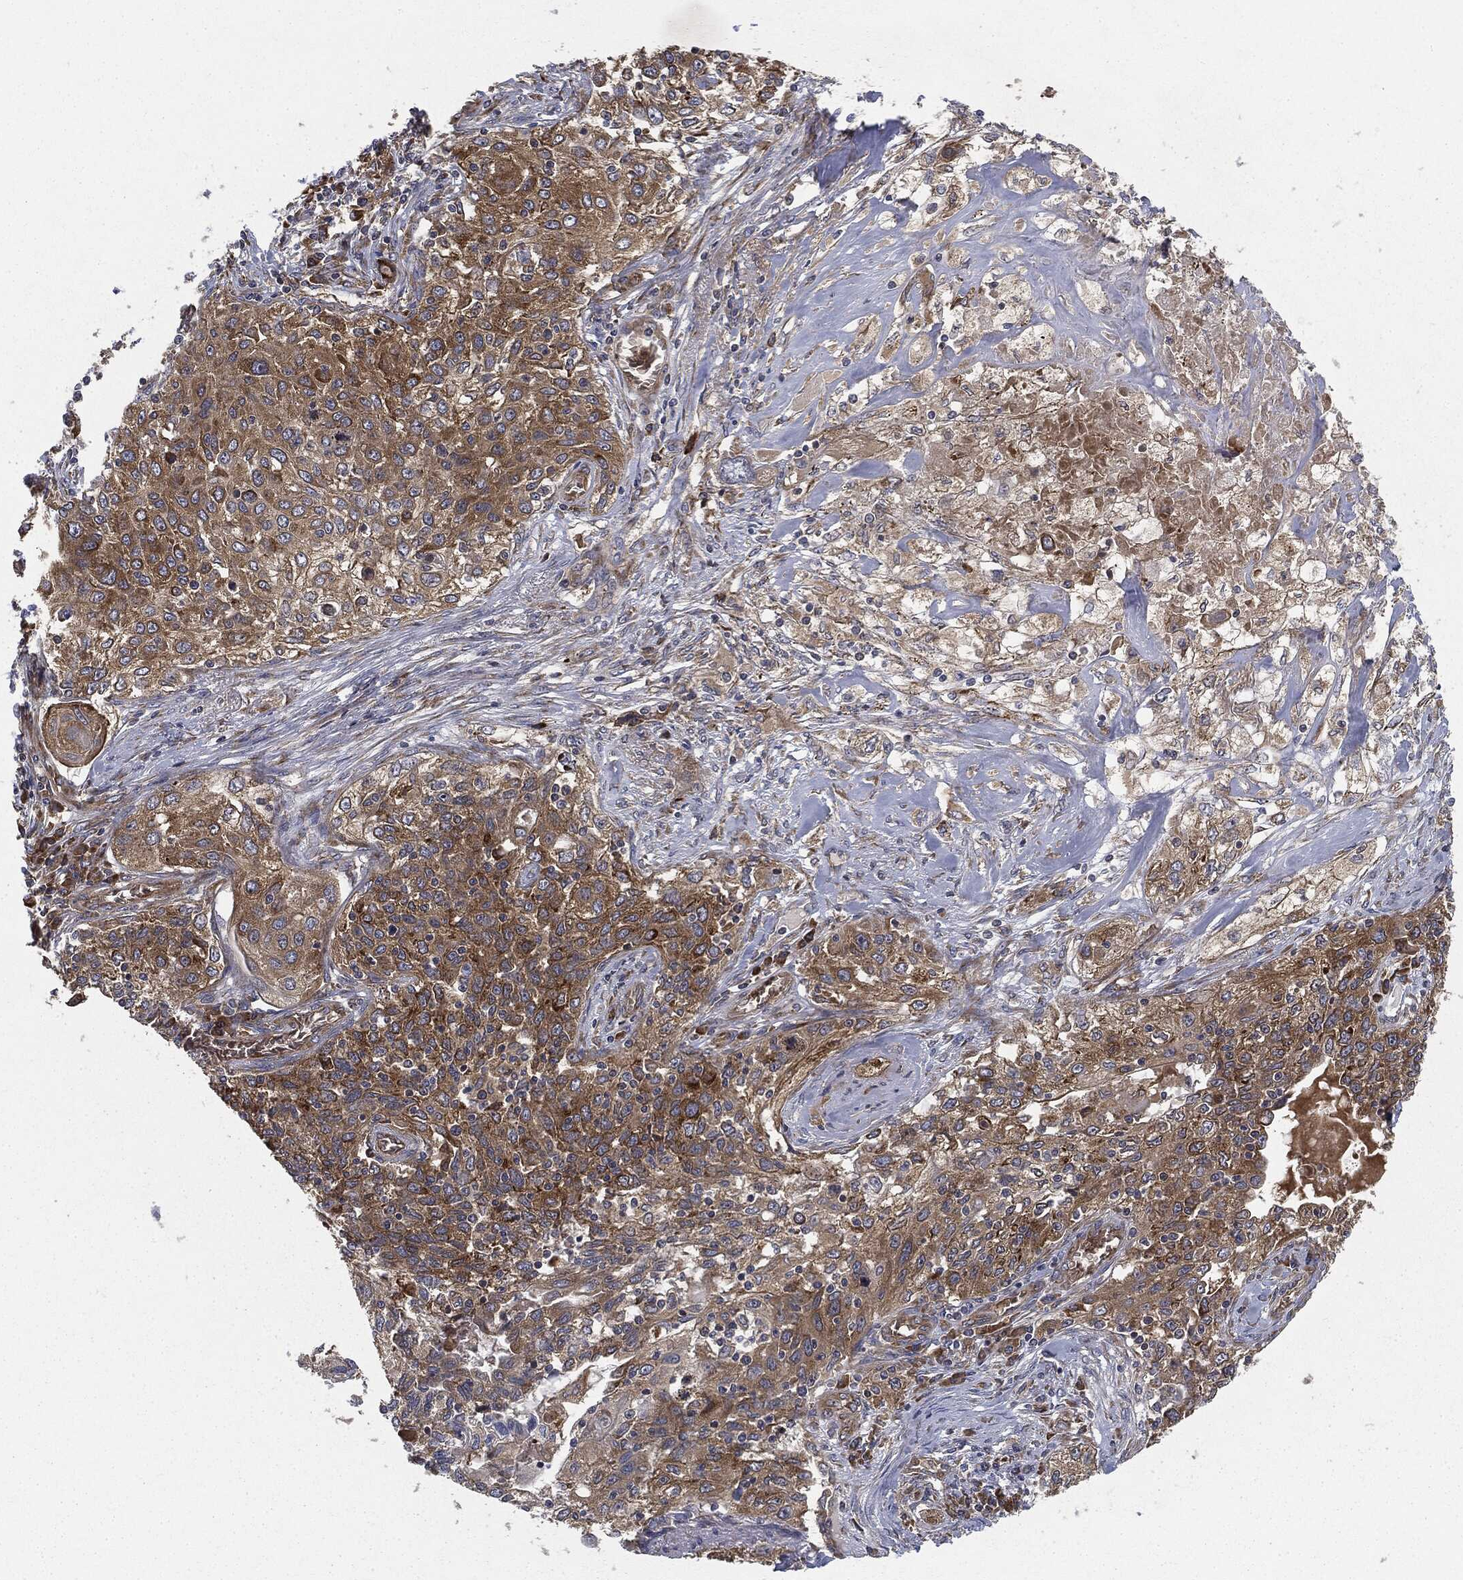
{"staining": {"intensity": "moderate", "quantity": "25%-75%", "location": "cytoplasmic/membranous"}, "tissue": "lung cancer", "cell_type": "Tumor cells", "image_type": "cancer", "snomed": [{"axis": "morphology", "description": "Squamous cell carcinoma, NOS"}, {"axis": "topography", "description": "Lung"}], "caption": "The micrograph reveals staining of lung cancer, revealing moderate cytoplasmic/membranous protein expression (brown color) within tumor cells.", "gene": "EIF2AK2", "patient": {"sex": "female", "age": 69}}